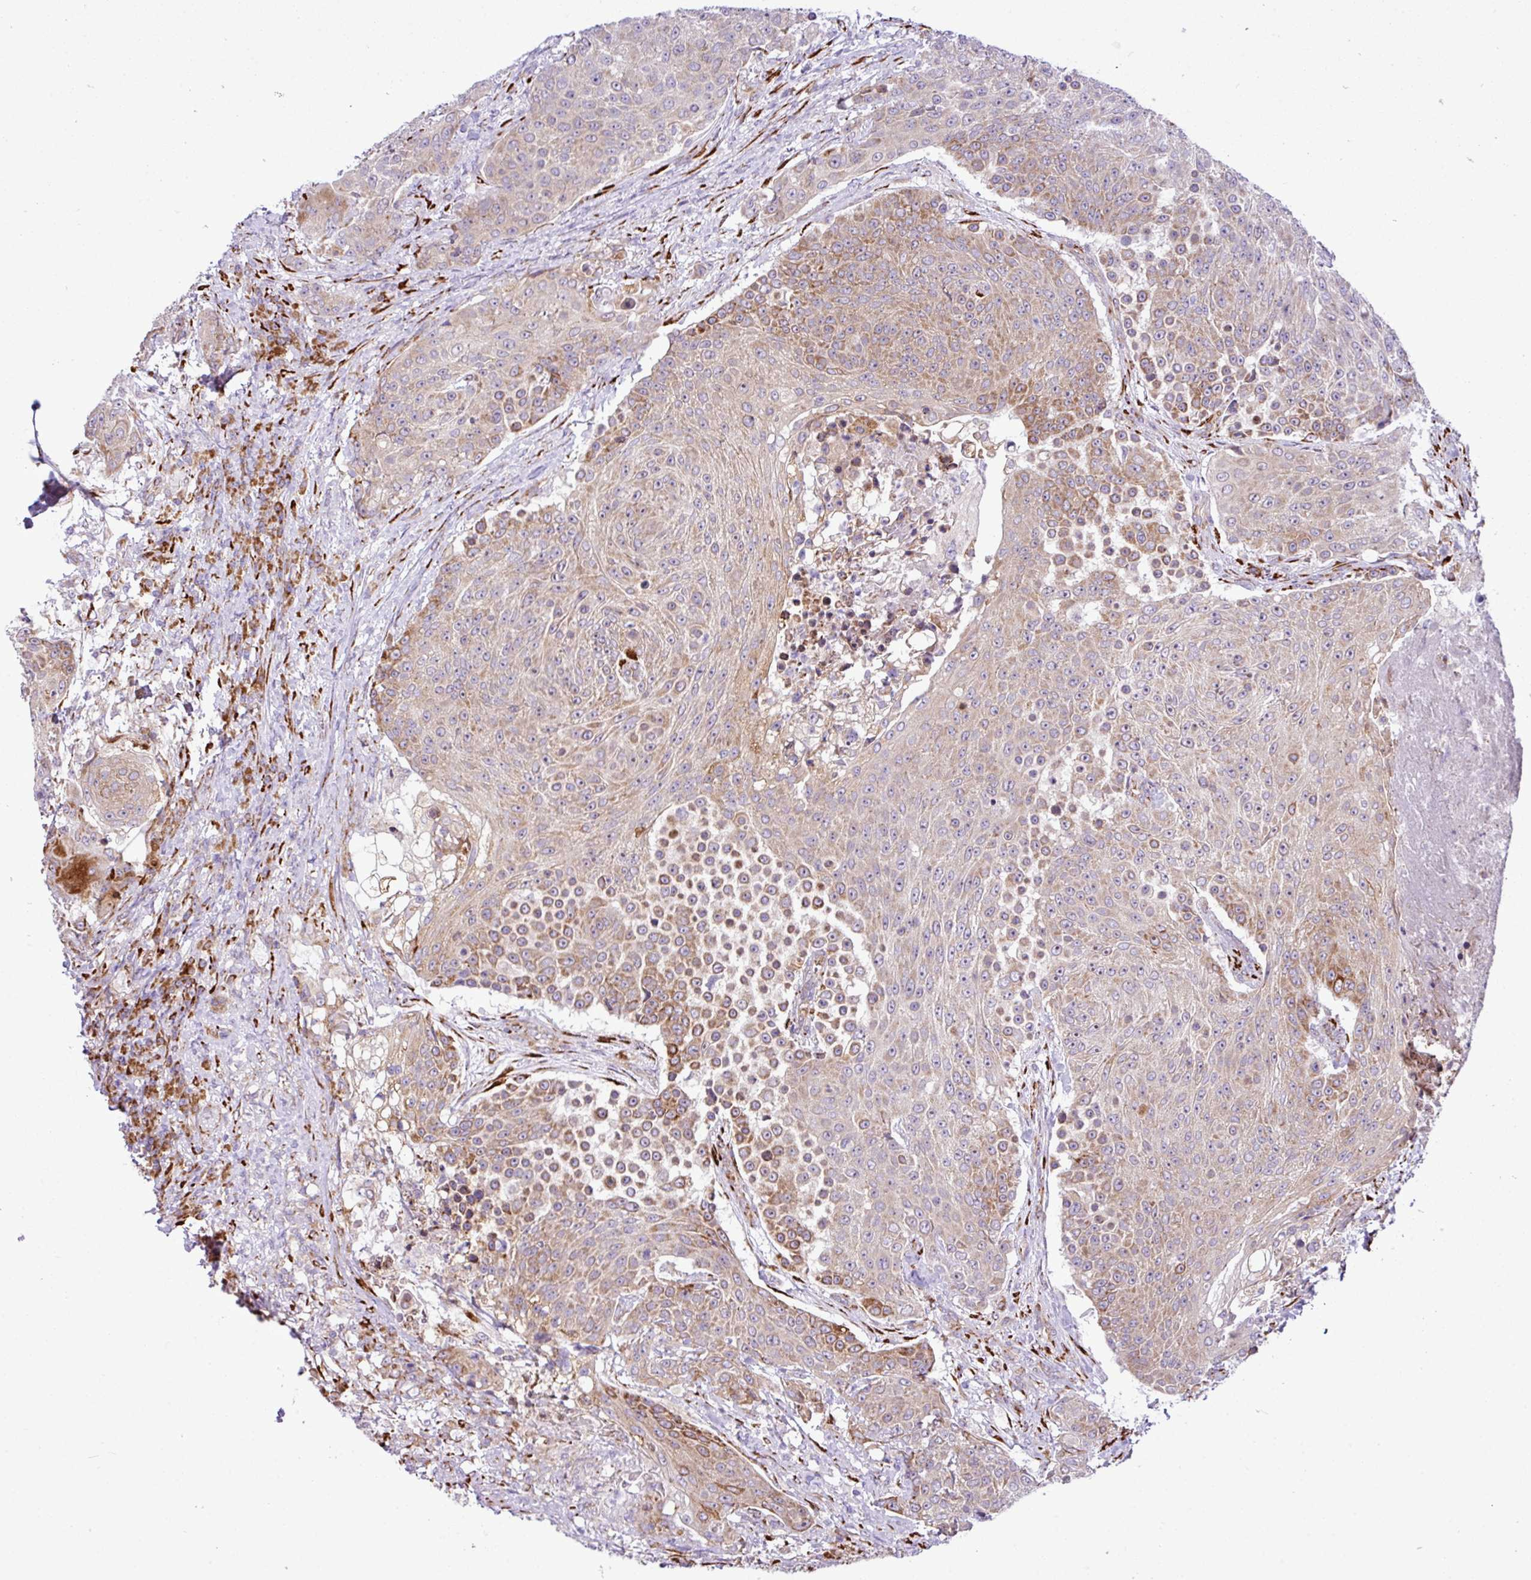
{"staining": {"intensity": "moderate", "quantity": "25%-75%", "location": "cytoplasmic/membranous"}, "tissue": "urothelial cancer", "cell_type": "Tumor cells", "image_type": "cancer", "snomed": [{"axis": "morphology", "description": "Urothelial carcinoma, High grade"}, {"axis": "topography", "description": "Urinary bladder"}], "caption": "Brown immunohistochemical staining in human urothelial cancer reveals moderate cytoplasmic/membranous expression in about 25%-75% of tumor cells. The staining is performed using DAB (3,3'-diaminobenzidine) brown chromogen to label protein expression. The nuclei are counter-stained blue using hematoxylin.", "gene": "CFAP97", "patient": {"sex": "female", "age": 63}}